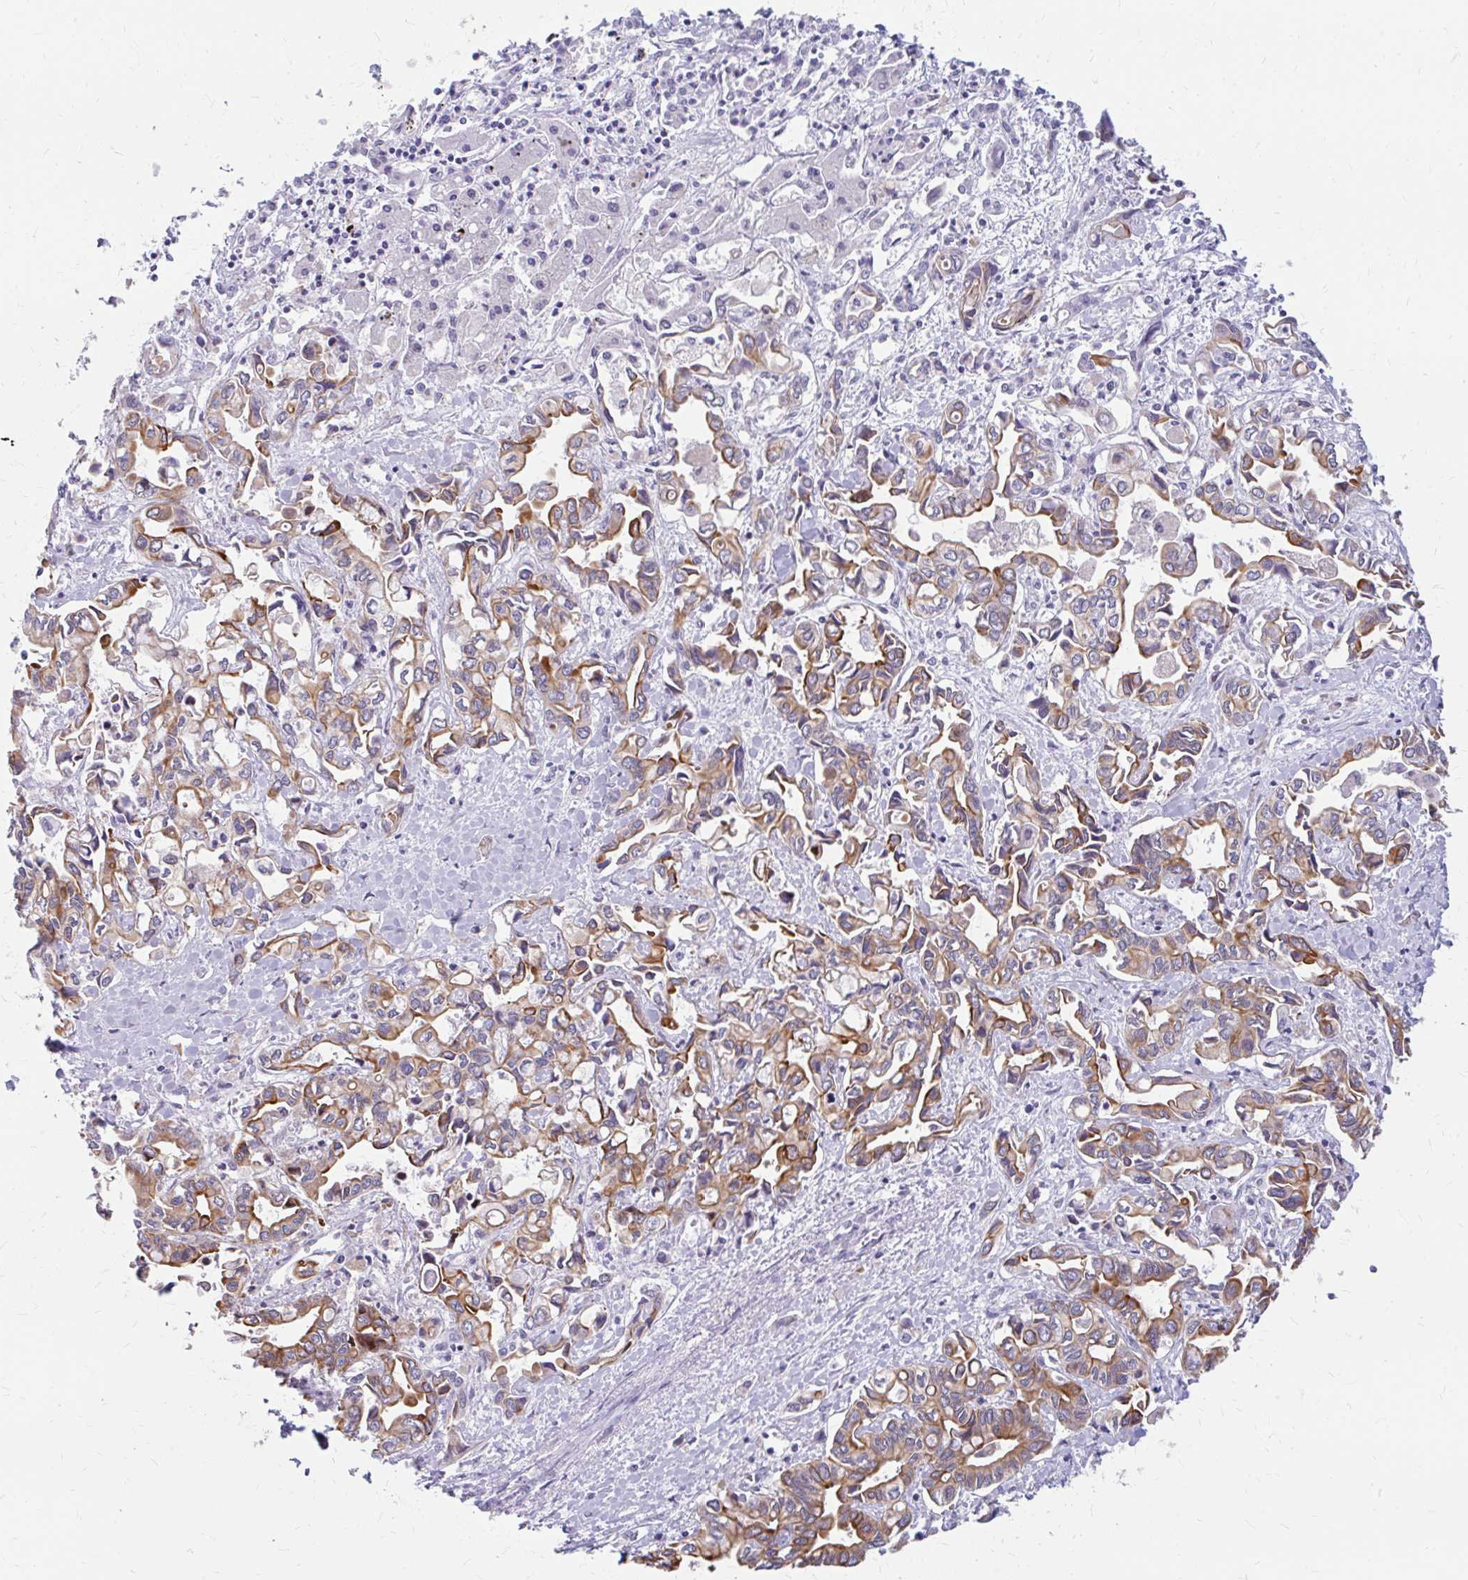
{"staining": {"intensity": "moderate", "quantity": ">75%", "location": "cytoplasmic/membranous"}, "tissue": "liver cancer", "cell_type": "Tumor cells", "image_type": "cancer", "snomed": [{"axis": "morphology", "description": "Cholangiocarcinoma"}, {"axis": "topography", "description": "Liver"}], "caption": "High-power microscopy captured an immunohistochemistry photomicrograph of liver cholangiocarcinoma, revealing moderate cytoplasmic/membranous expression in about >75% of tumor cells.", "gene": "RGS16", "patient": {"sex": "female", "age": 64}}